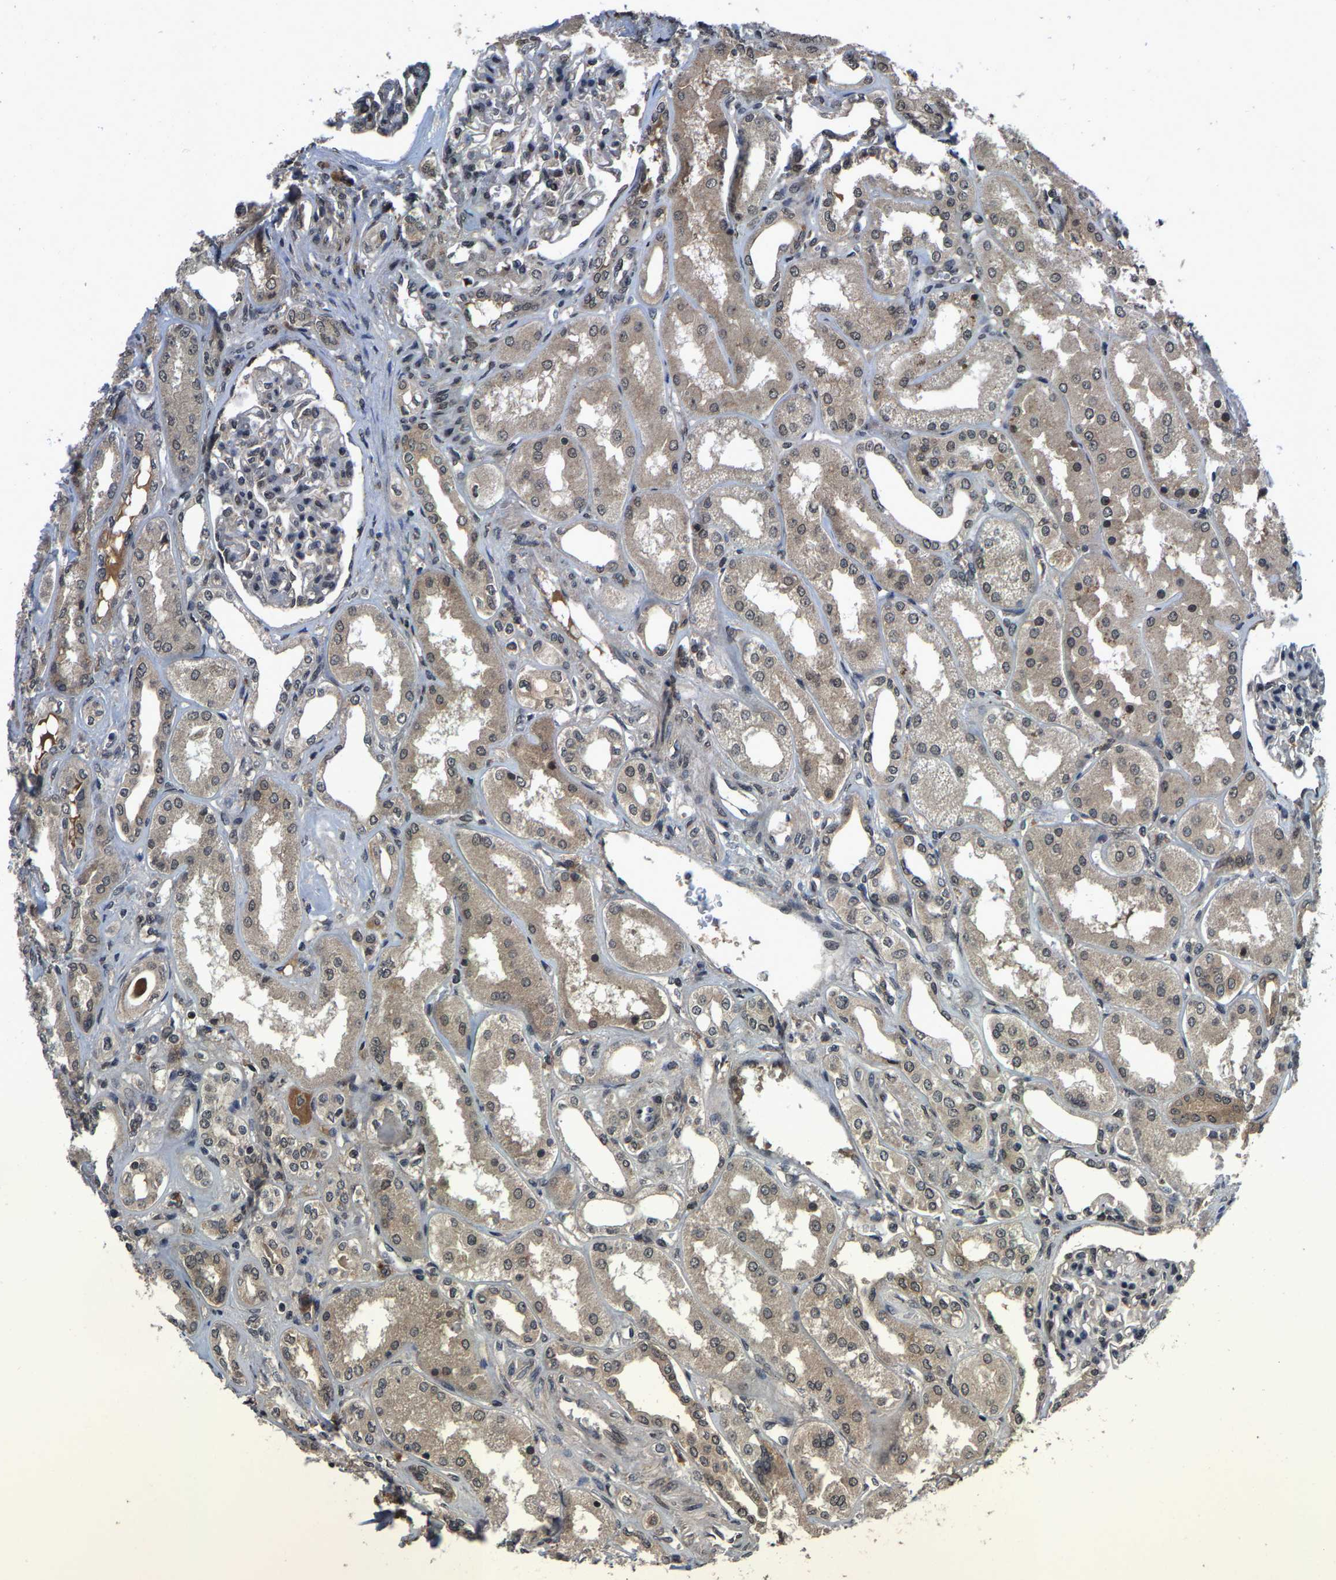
{"staining": {"intensity": "weak", "quantity": "<25%", "location": "nuclear"}, "tissue": "kidney", "cell_type": "Cells in glomeruli", "image_type": "normal", "snomed": [{"axis": "morphology", "description": "Normal tissue, NOS"}, {"axis": "topography", "description": "Kidney"}], "caption": "Cells in glomeruli are negative for brown protein staining in benign kidney. Brightfield microscopy of immunohistochemistry (IHC) stained with DAB (3,3'-diaminobenzidine) (brown) and hematoxylin (blue), captured at high magnification.", "gene": "HUWE1", "patient": {"sex": "female", "age": 56}}